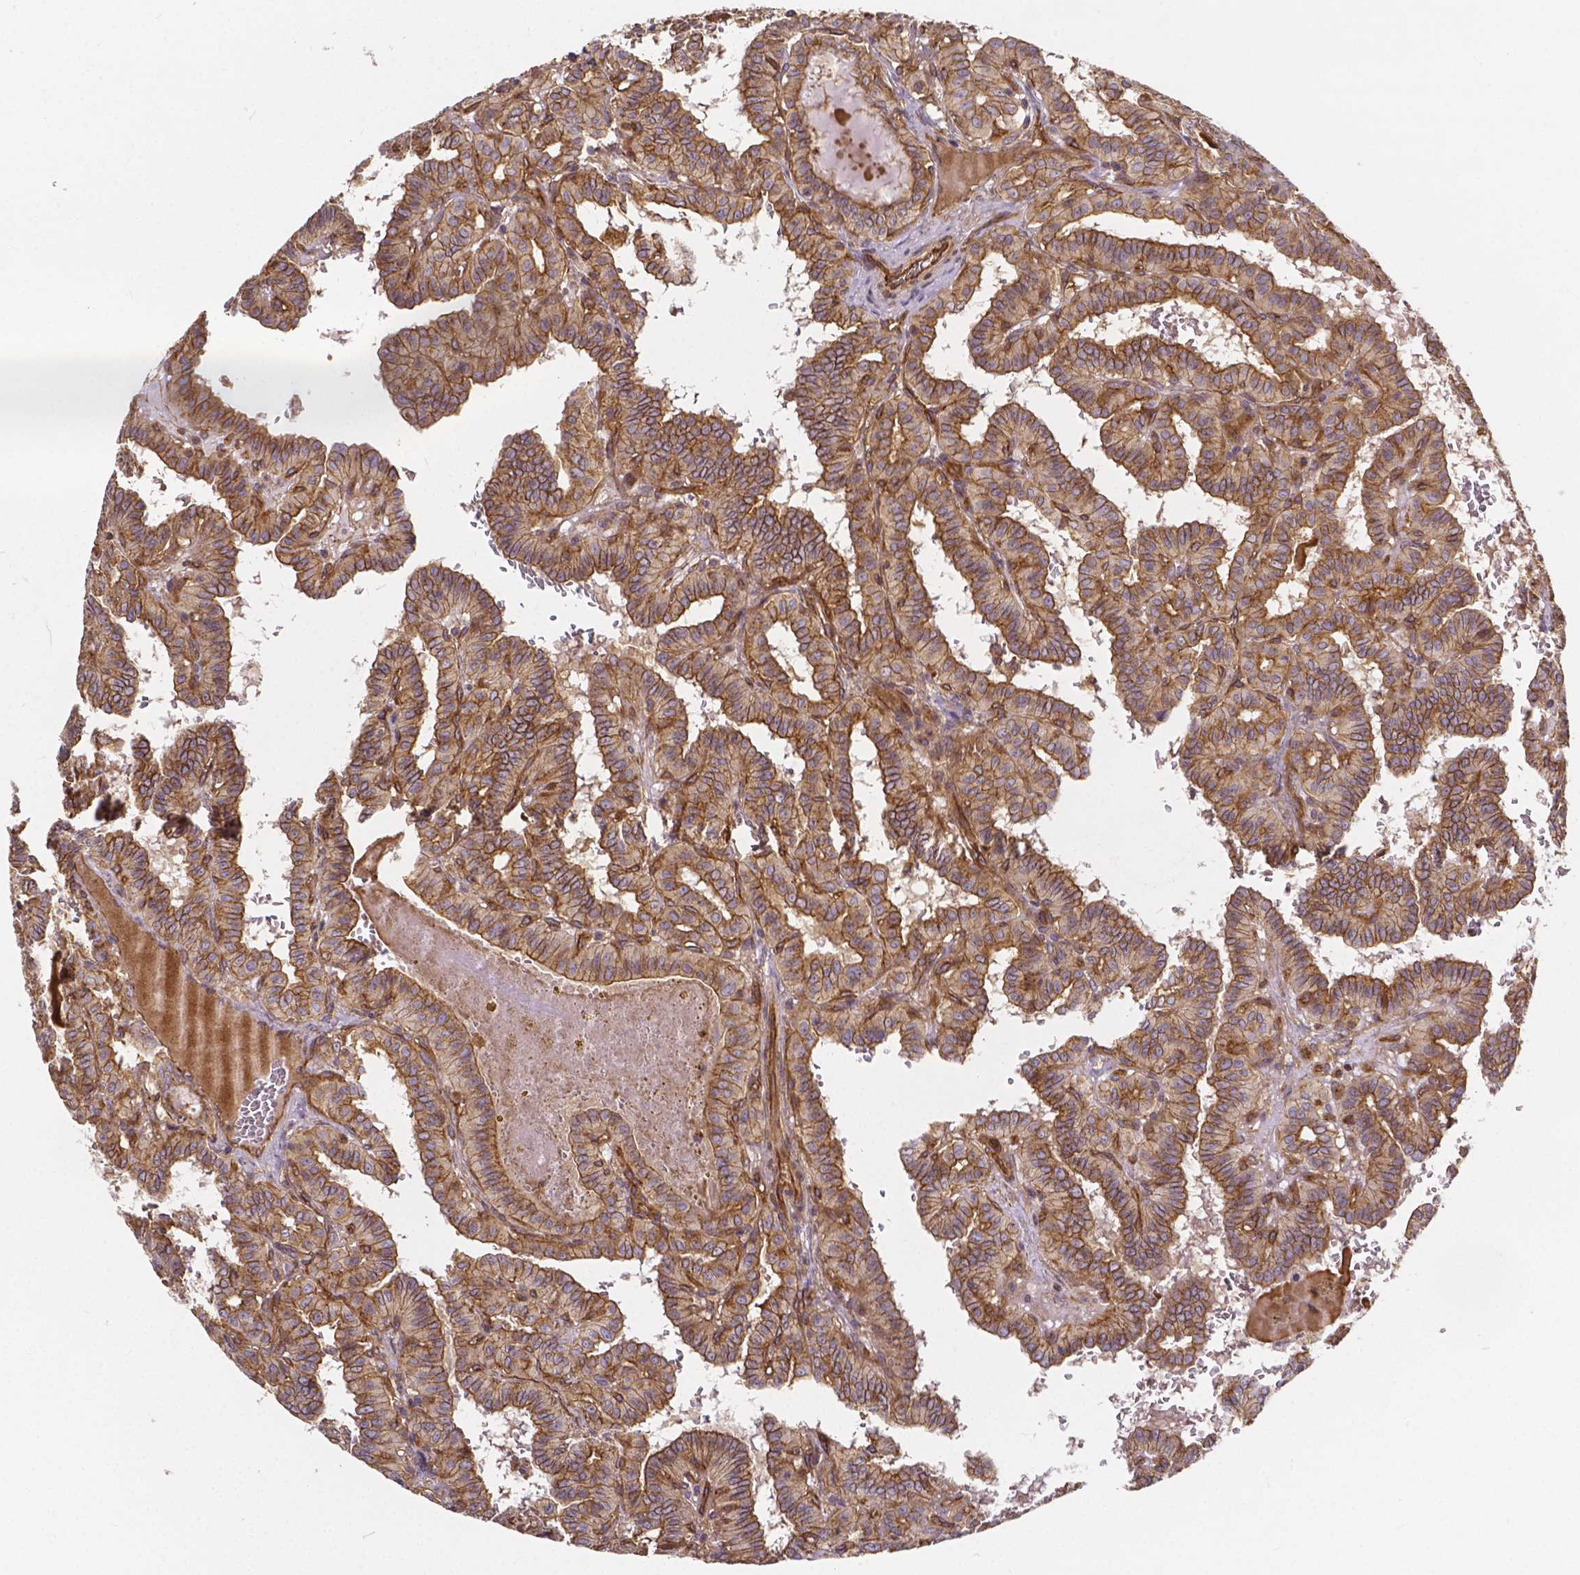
{"staining": {"intensity": "moderate", "quantity": ">75%", "location": "cytoplasmic/membranous"}, "tissue": "thyroid cancer", "cell_type": "Tumor cells", "image_type": "cancer", "snomed": [{"axis": "morphology", "description": "Papillary adenocarcinoma, NOS"}, {"axis": "topography", "description": "Thyroid gland"}], "caption": "An image of thyroid papillary adenocarcinoma stained for a protein reveals moderate cytoplasmic/membranous brown staining in tumor cells.", "gene": "CLINT1", "patient": {"sex": "female", "age": 21}}